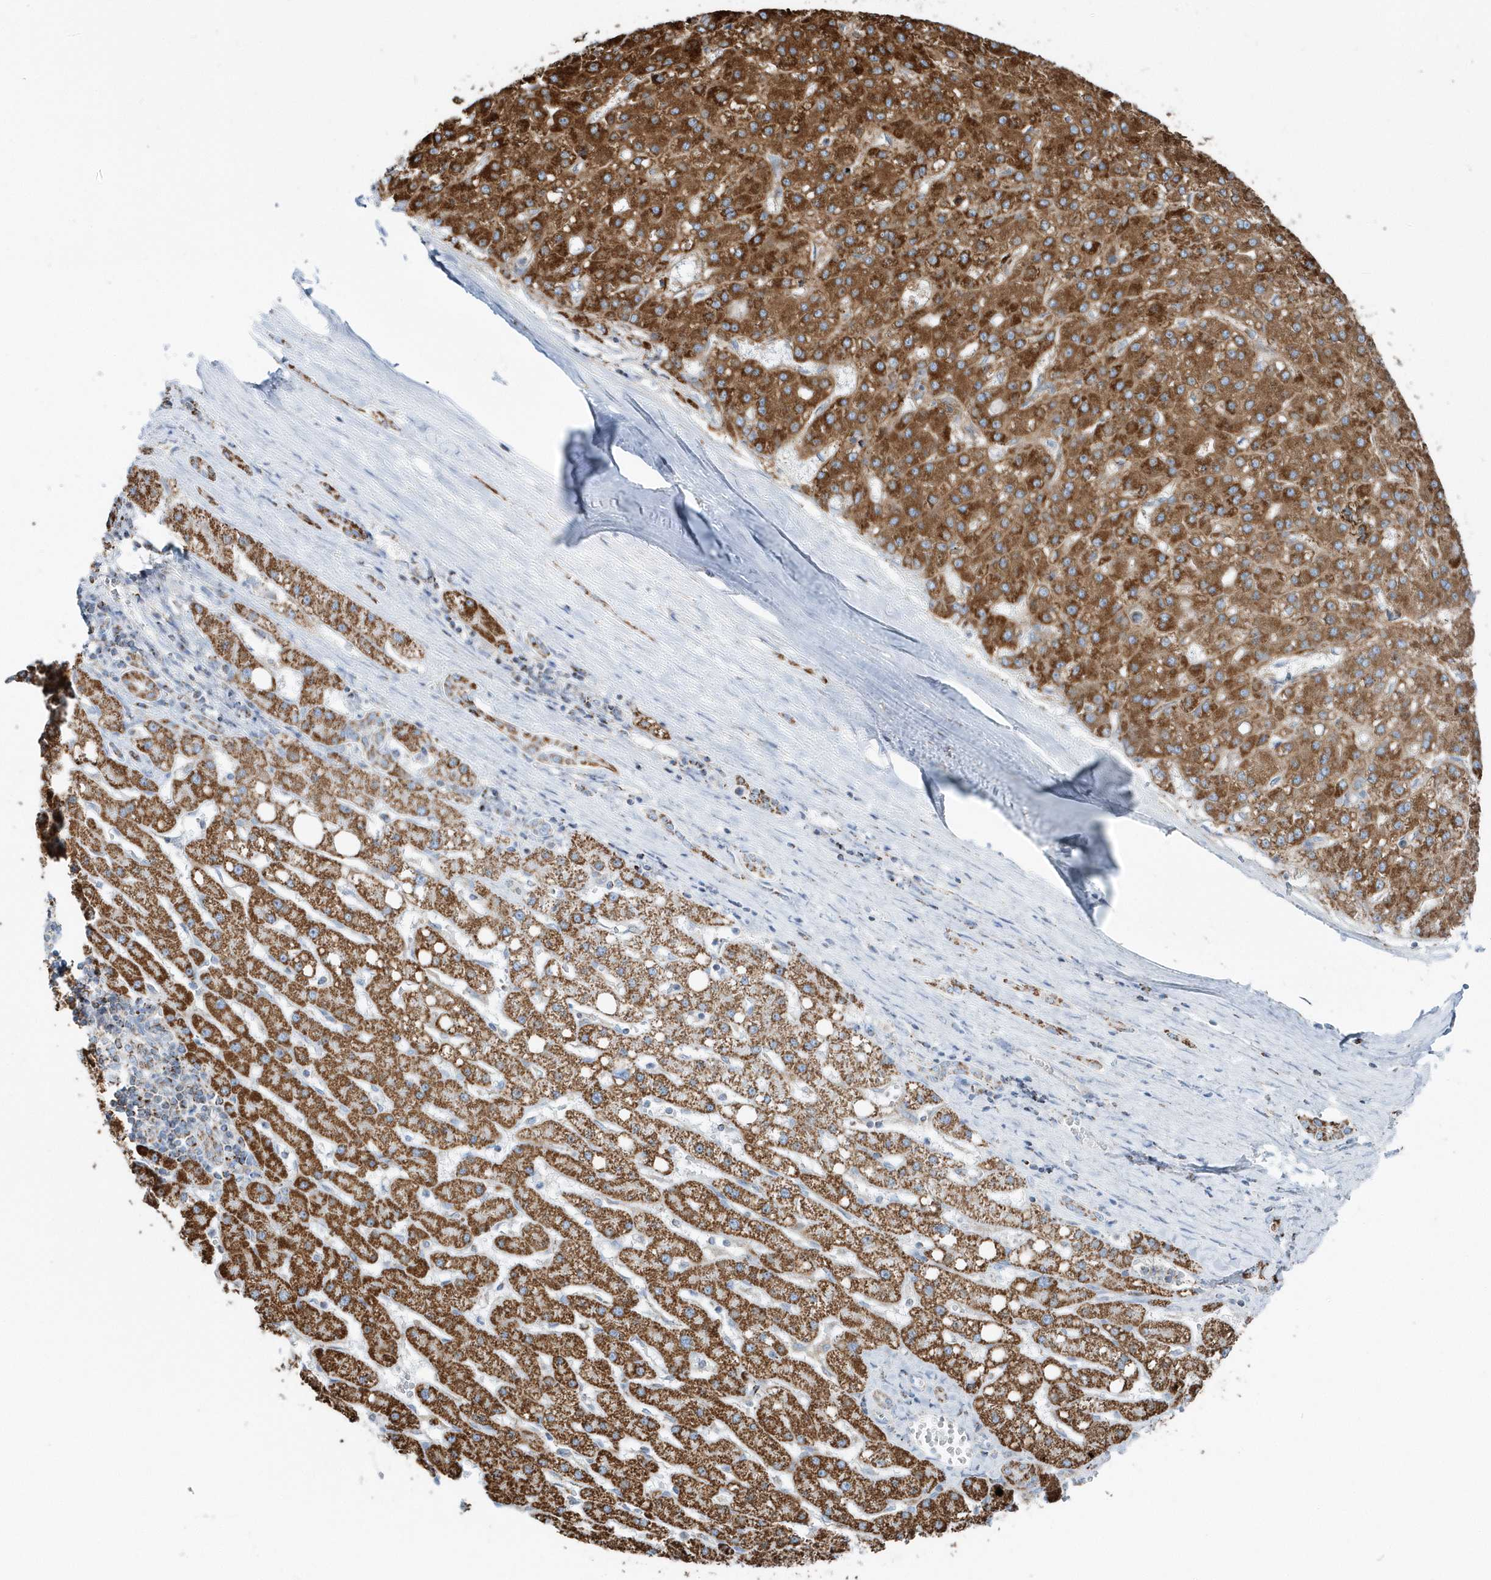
{"staining": {"intensity": "strong", "quantity": ">75%", "location": "cytoplasmic/membranous"}, "tissue": "liver cancer", "cell_type": "Tumor cells", "image_type": "cancer", "snomed": [{"axis": "morphology", "description": "Carcinoma, Hepatocellular, NOS"}, {"axis": "topography", "description": "Liver"}], "caption": "DAB (3,3'-diaminobenzidine) immunohistochemical staining of human liver cancer shows strong cytoplasmic/membranous protein expression in about >75% of tumor cells. (DAB (3,3'-diaminobenzidine) = brown stain, brightfield microscopy at high magnification).", "gene": "TMCO6", "patient": {"sex": "male", "age": 67}}